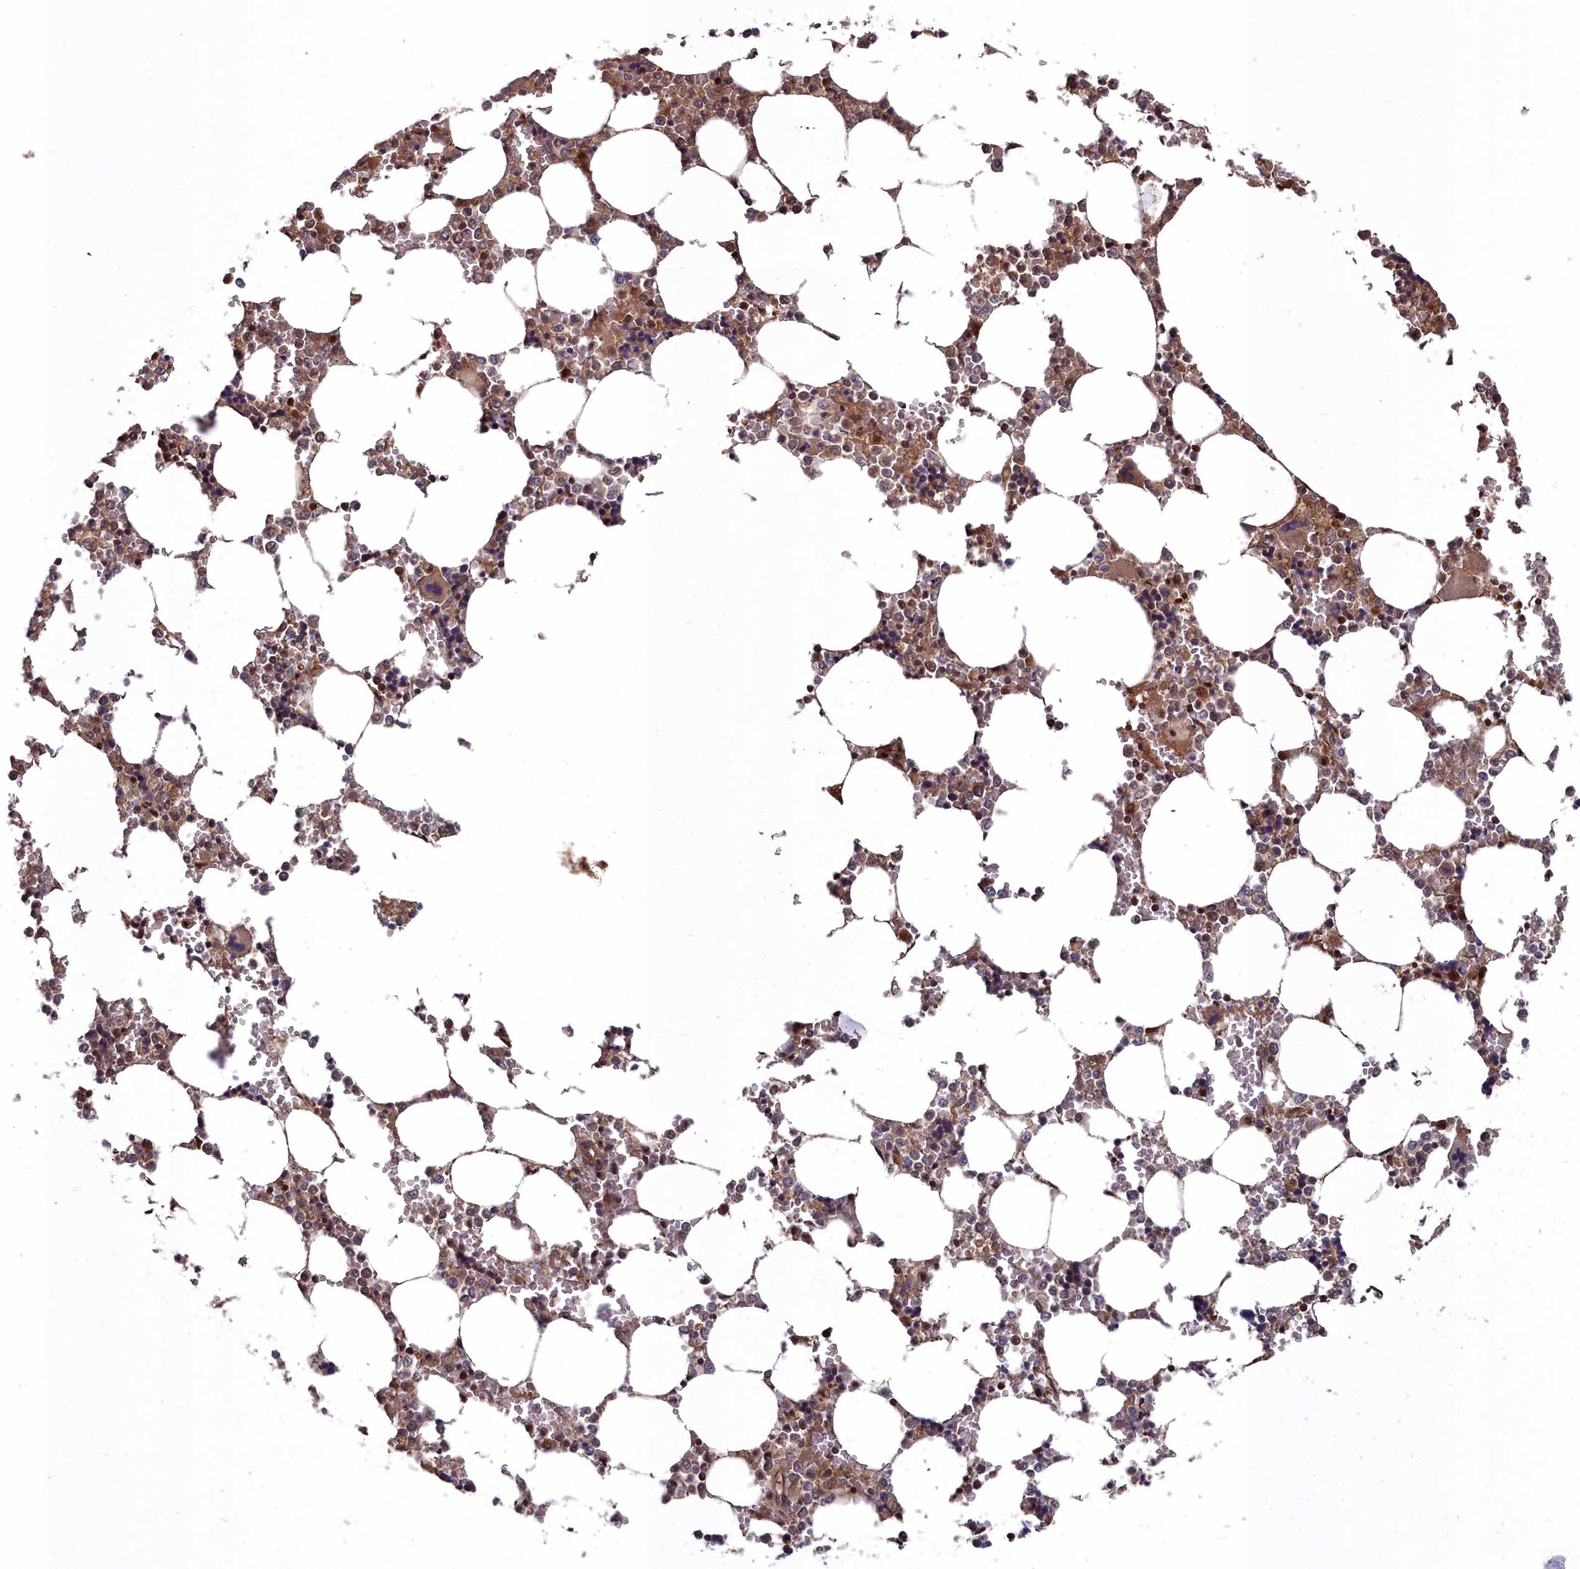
{"staining": {"intensity": "moderate", "quantity": ">75%", "location": "cytoplasmic/membranous"}, "tissue": "bone marrow", "cell_type": "Hematopoietic cells", "image_type": "normal", "snomed": [{"axis": "morphology", "description": "Normal tissue, NOS"}, {"axis": "topography", "description": "Bone marrow"}], "caption": "This micrograph reveals unremarkable bone marrow stained with IHC to label a protein in brown. The cytoplasmic/membranous of hematopoietic cells show moderate positivity for the protein. Nuclei are counter-stained blue.", "gene": "GFRA2", "patient": {"sex": "male", "age": 64}}